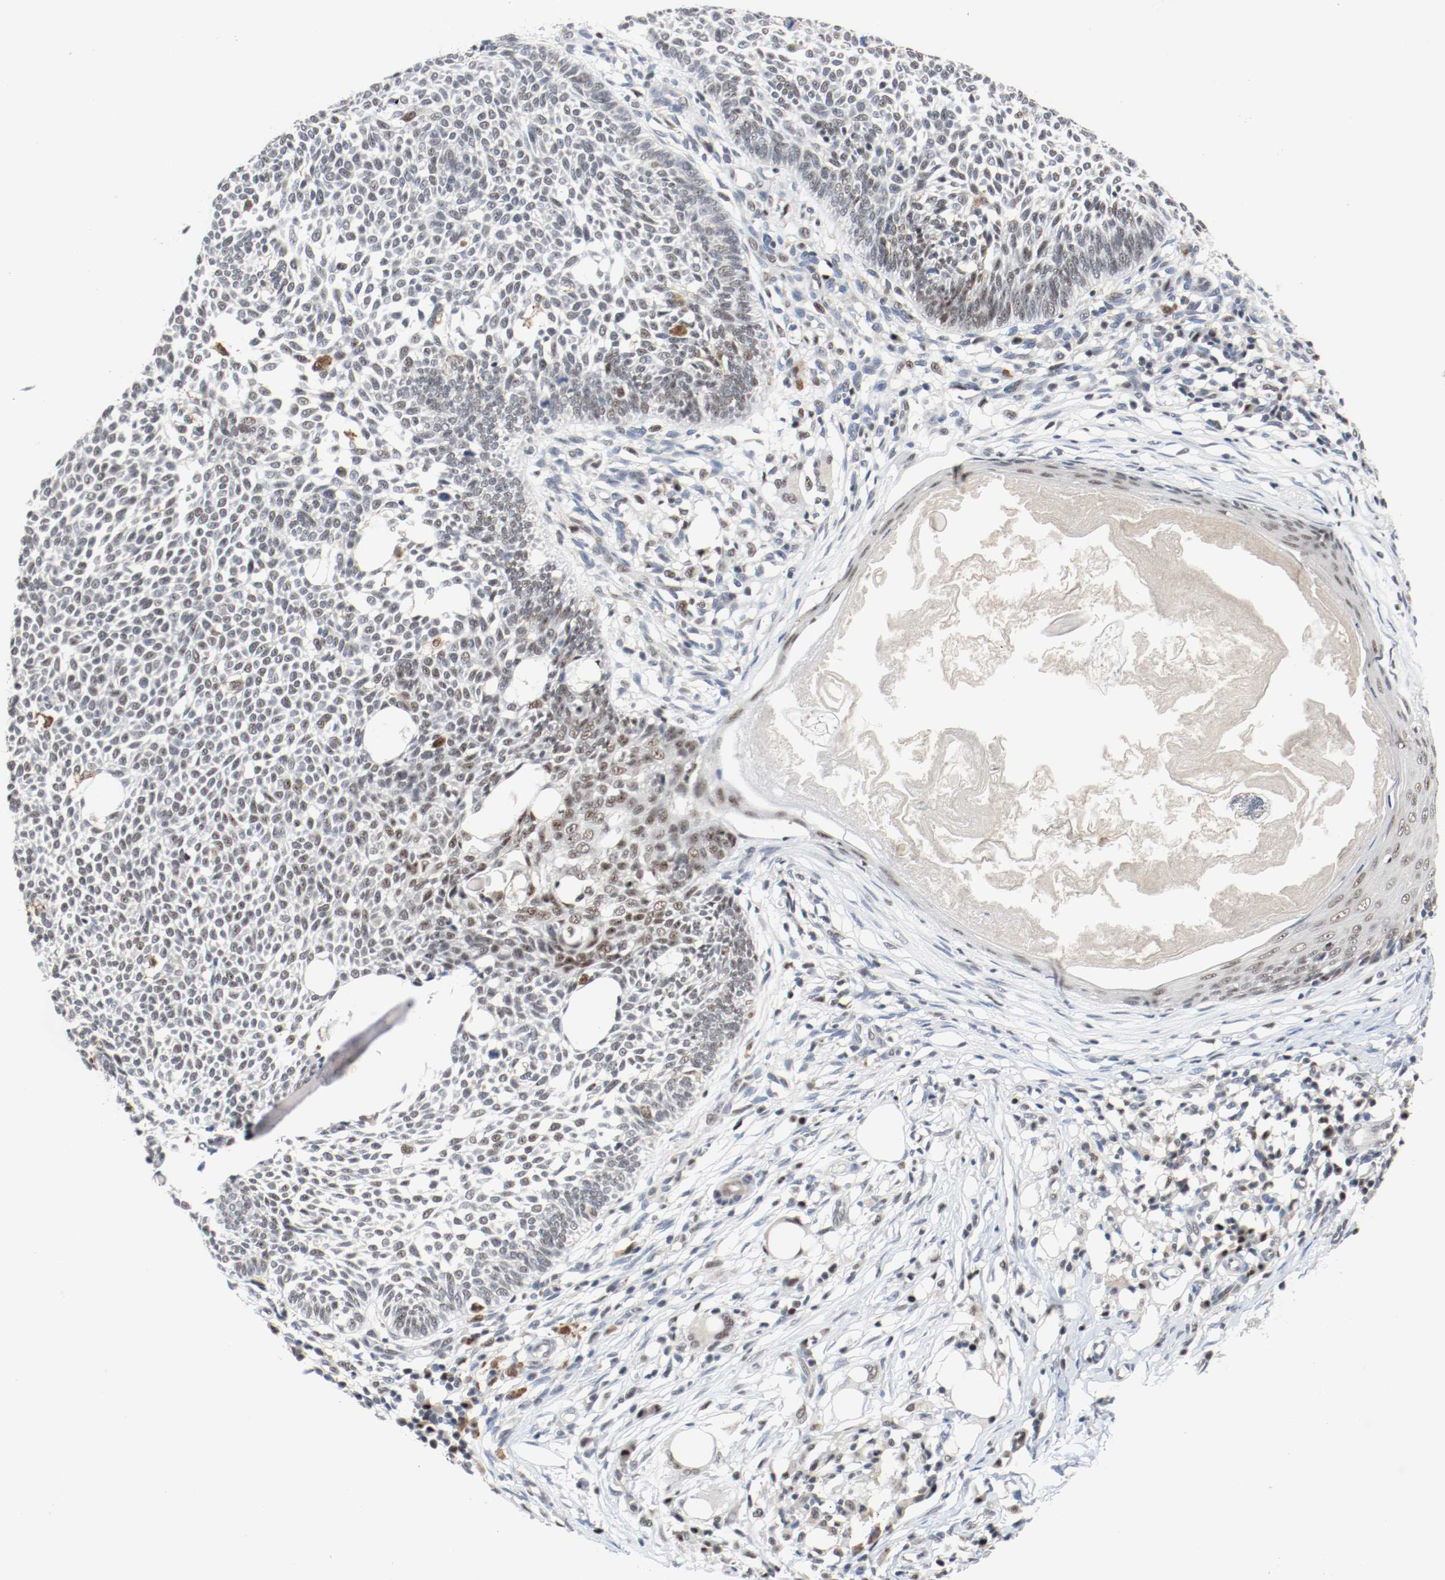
{"staining": {"intensity": "weak", "quantity": "<25%", "location": "nuclear"}, "tissue": "skin cancer", "cell_type": "Tumor cells", "image_type": "cancer", "snomed": [{"axis": "morphology", "description": "Normal tissue, NOS"}, {"axis": "morphology", "description": "Basal cell carcinoma"}, {"axis": "topography", "description": "Skin"}], "caption": "The photomicrograph demonstrates no significant positivity in tumor cells of skin cancer.", "gene": "ASH1L", "patient": {"sex": "male", "age": 87}}